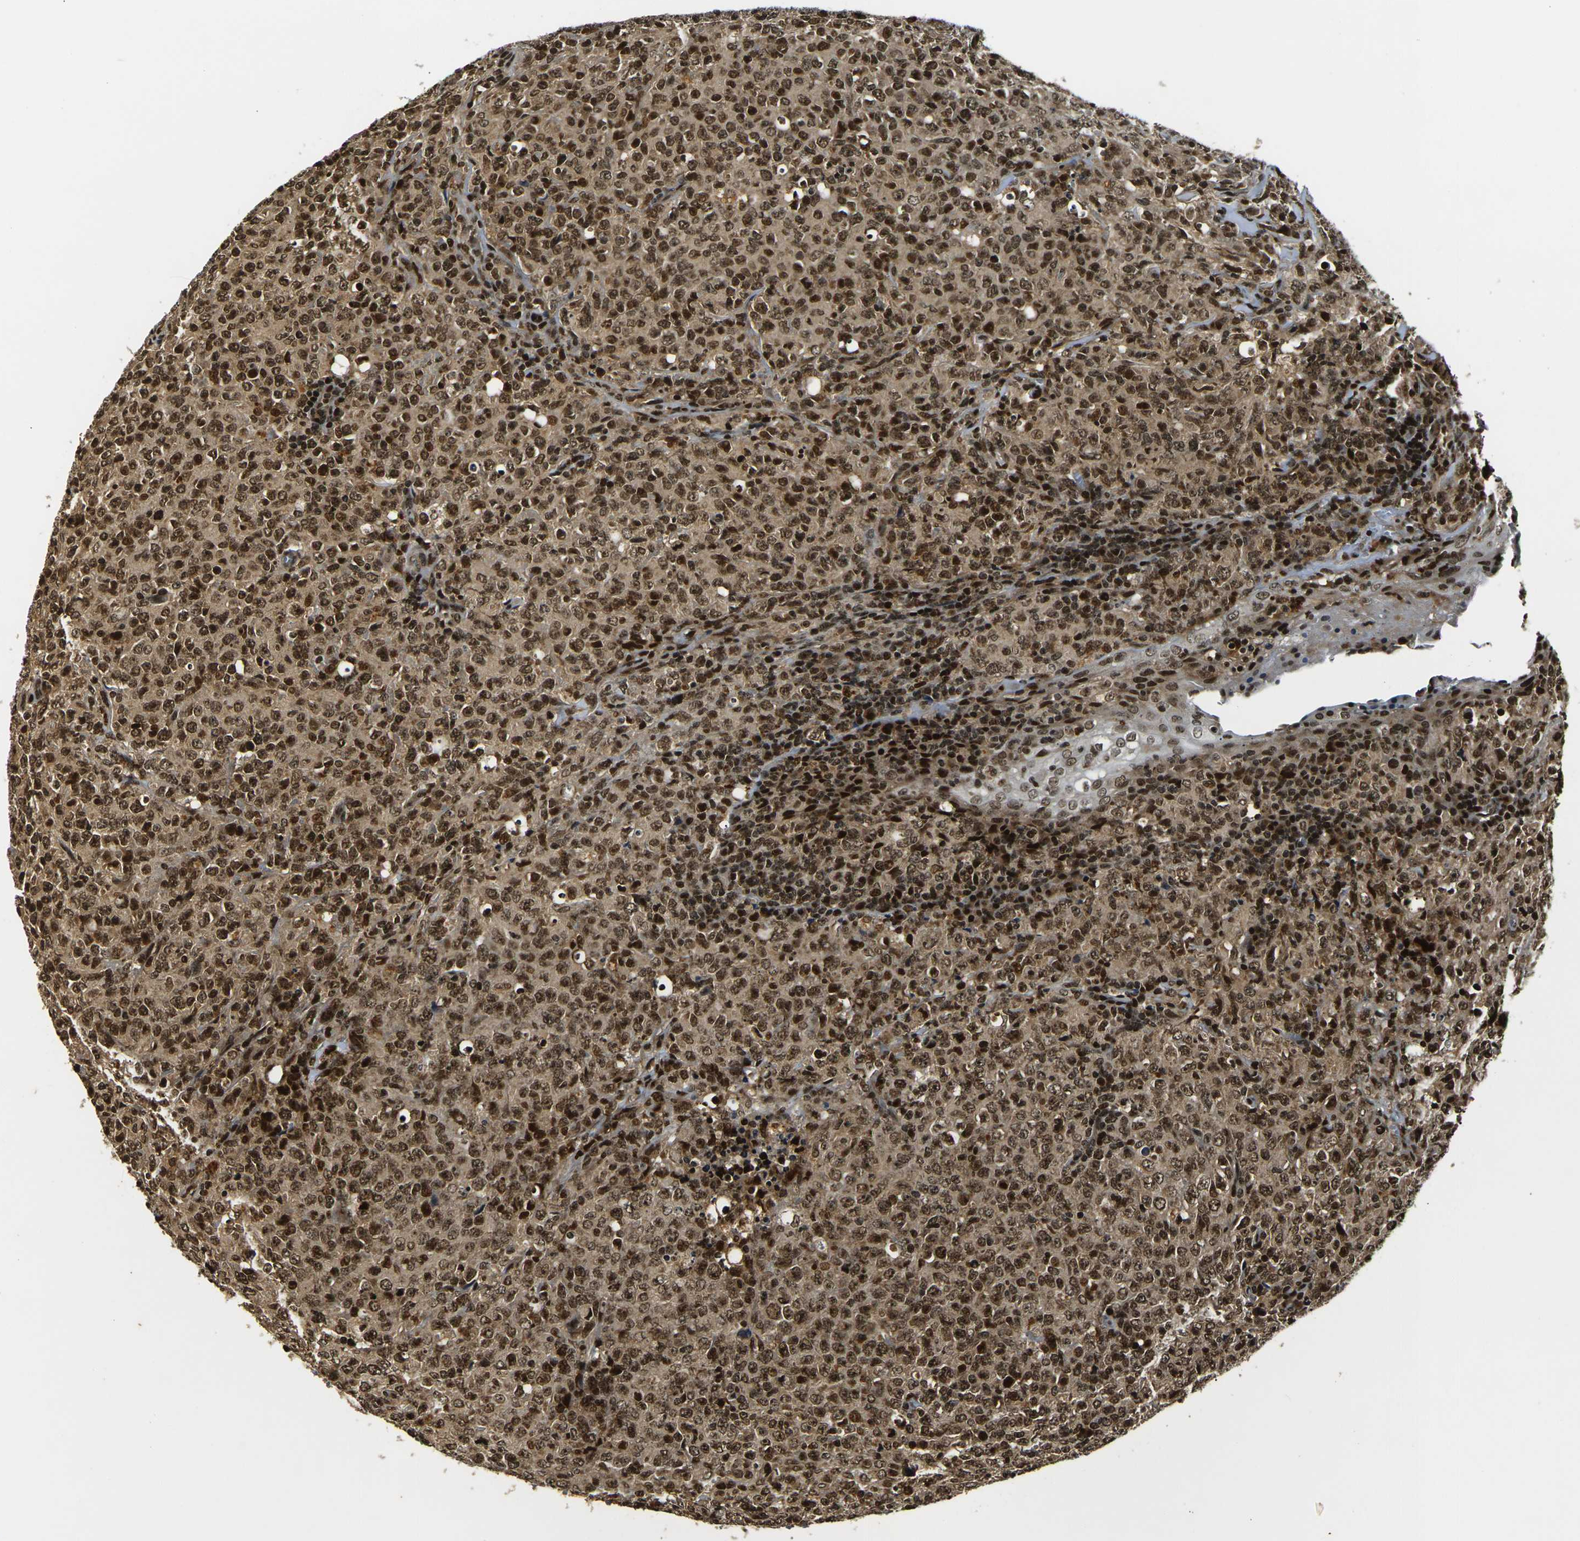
{"staining": {"intensity": "strong", "quantity": ">75%", "location": "cytoplasmic/membranous,nuclear"}, "tissue": "lymphoma", "cell_type": "Tumor cells", "image_type": "cancer", "snomed": [{"axis": "morphology", "description": "Malignant lymphoma, non-Hodgkin's type, High grade"}, {"axis": "topography", "description": "Tonsil"}], "caption": "This photomicrograph displays IHC staining of human high-grade malignant lymphoma, non-Hodgkin's type, with high strong cytoplasmic/membranous and nuclear expression in about >75% of tumor cells.", "gene": "ACTL6A", "patient": {"sex": "female", "age": 36}}